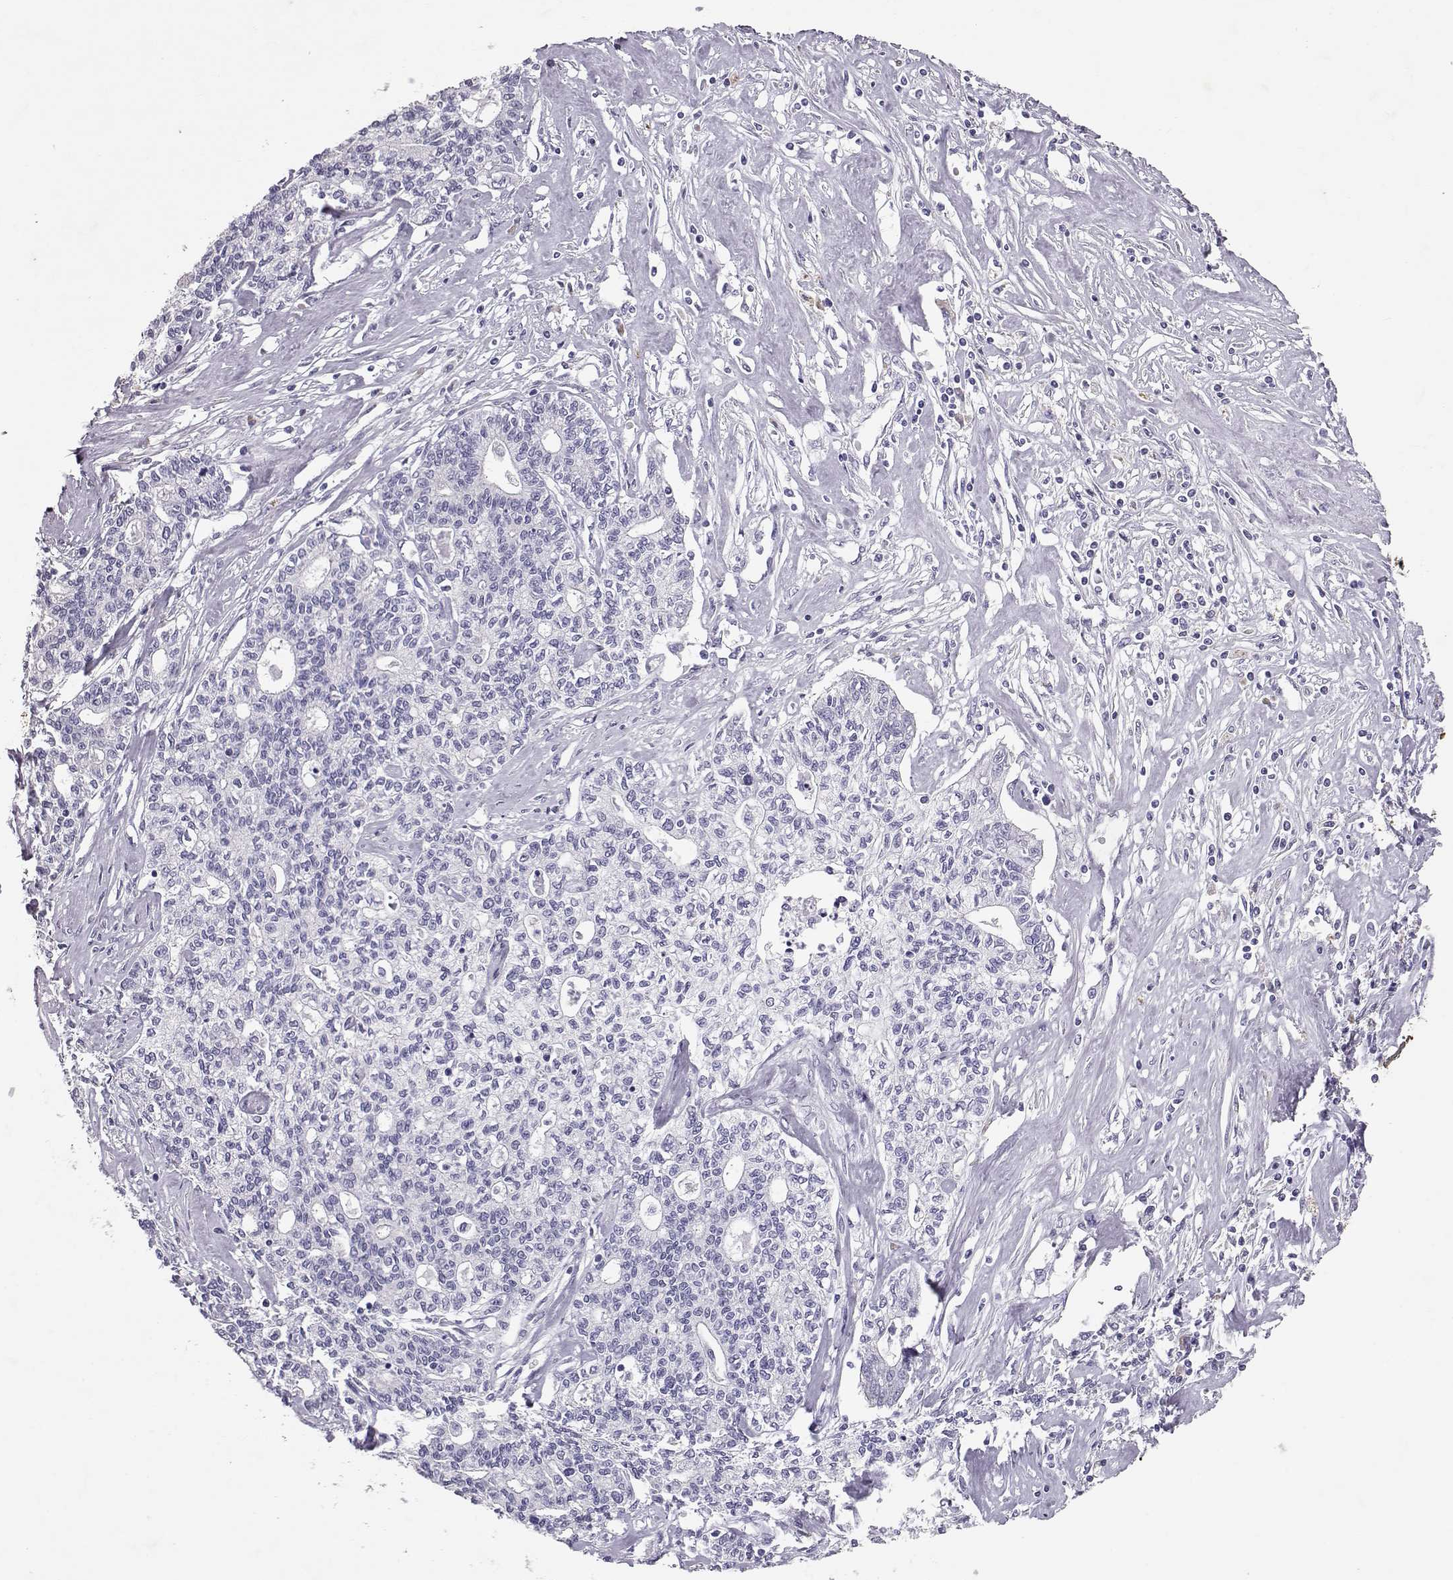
{"staining": {"intensity": "negative", "quantity": "none", "location": "none"}, "tissue": "liver cancer", "cell_type": "Tumor cells", "image_type": "cancer", "snomed": [{"axis": "morphology", "description": "Cholangiocarcinoma"}, {"axis": "topography", "description": "Liver"}], "caption": "Immunohistochemical staining of liver cancer exhibits no significant staining in tumor cells.", "gene": "RD3", "patient": {"sex": "female", "age": 61}}